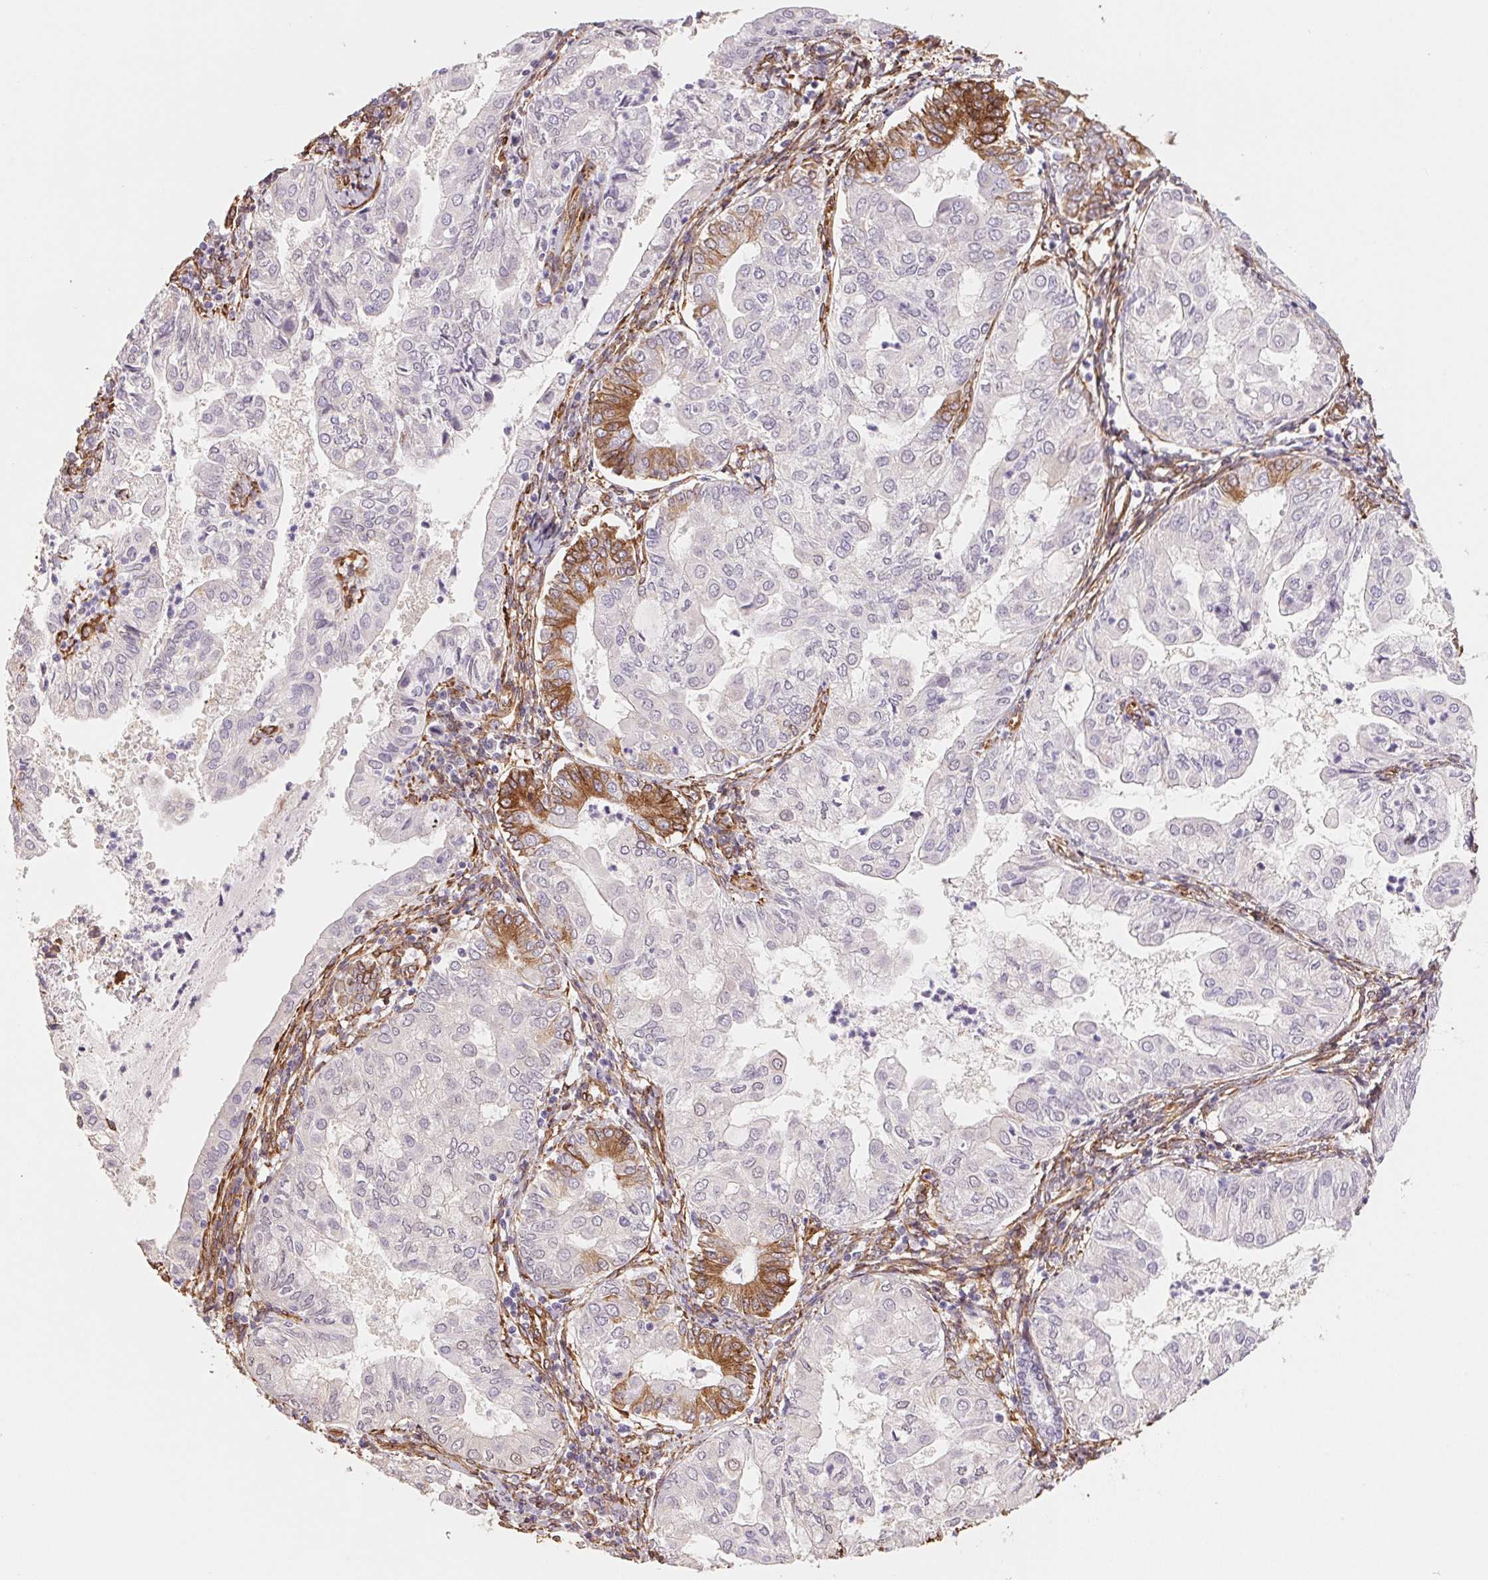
{"staining": {"intensity": "moderate", "quantity": "<25%", "location": "cytoplasmic/membranous"}, "tissue": "endometrial cancer", "cell_type": "Tumor cells", "image_type": "cancer", "snomed": [{"axis": "morphology", "description": "Adenocarcinoma, NOS"}, {"axis": "topography", "description": "Endometrium"}], "caption": "Endometrial adenocarcinoma stained with a protein marker exhibits moderate staining in tumor cells.", "gene": "FKBP10", "patient": {"sex": "female", "age": 68}}